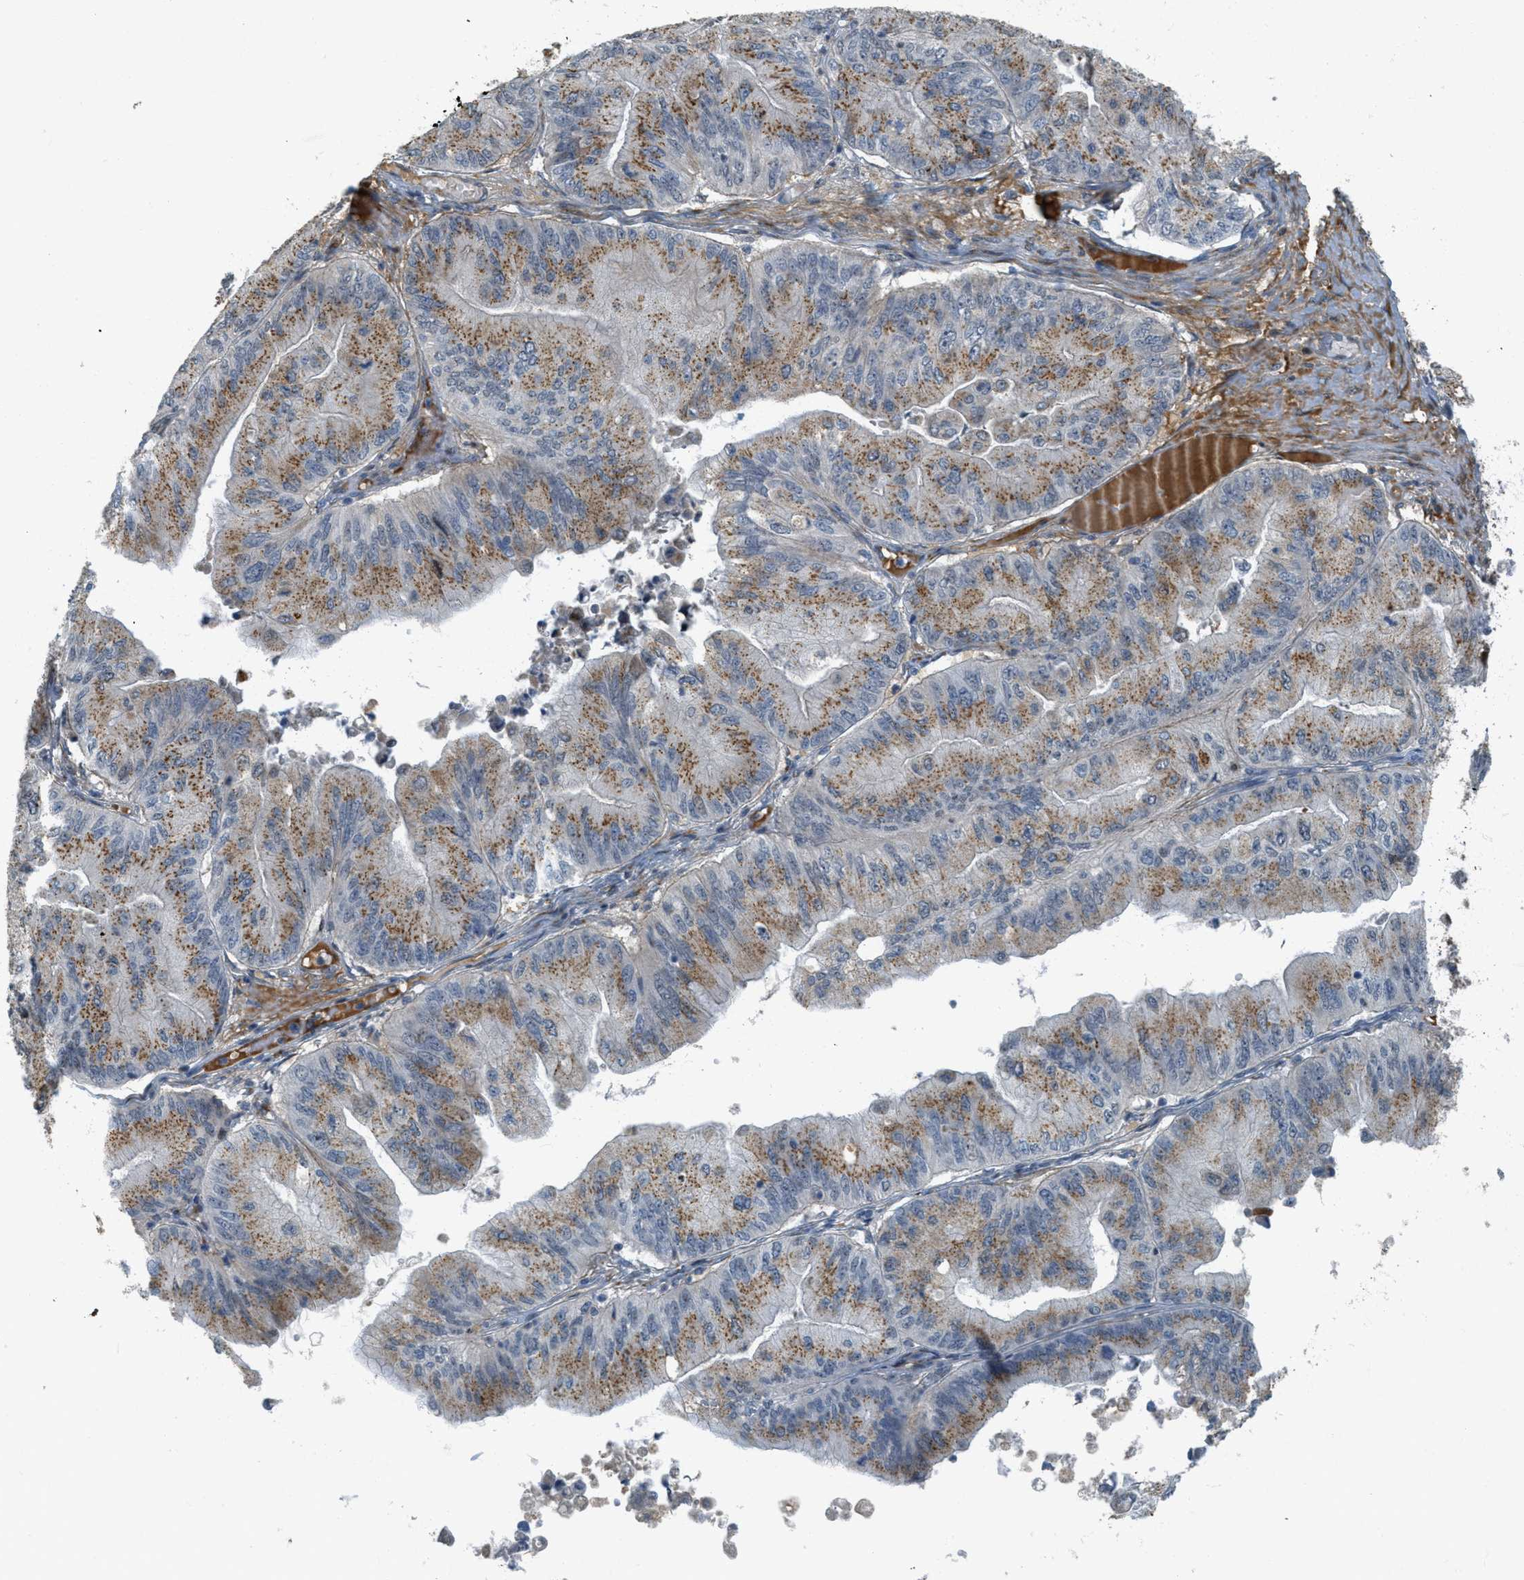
{"staining": {"intensity": "moderate", "quantity": ">75%", "location": "cytoplasmic/membranous"}, "tissue": "ovarian cancer", "cell_type": "Tumor cells", "image_type": "cancer", "snomed": [{"axis": "morphology", "description": "Cystadenocarcinoma, mucinous, NOS"}, {"axis": "topography", "description": "Ovary"}], "caption": "Immunohistochemical staining of ovarian mucinous cystadenocarcinoma shows medium levels of moderate cytoplasmic/membranous protein staining in approximately >75% of tumor cells.", "gene": "ZFPL1", "patient": {"sex": "female", "age": 61}}